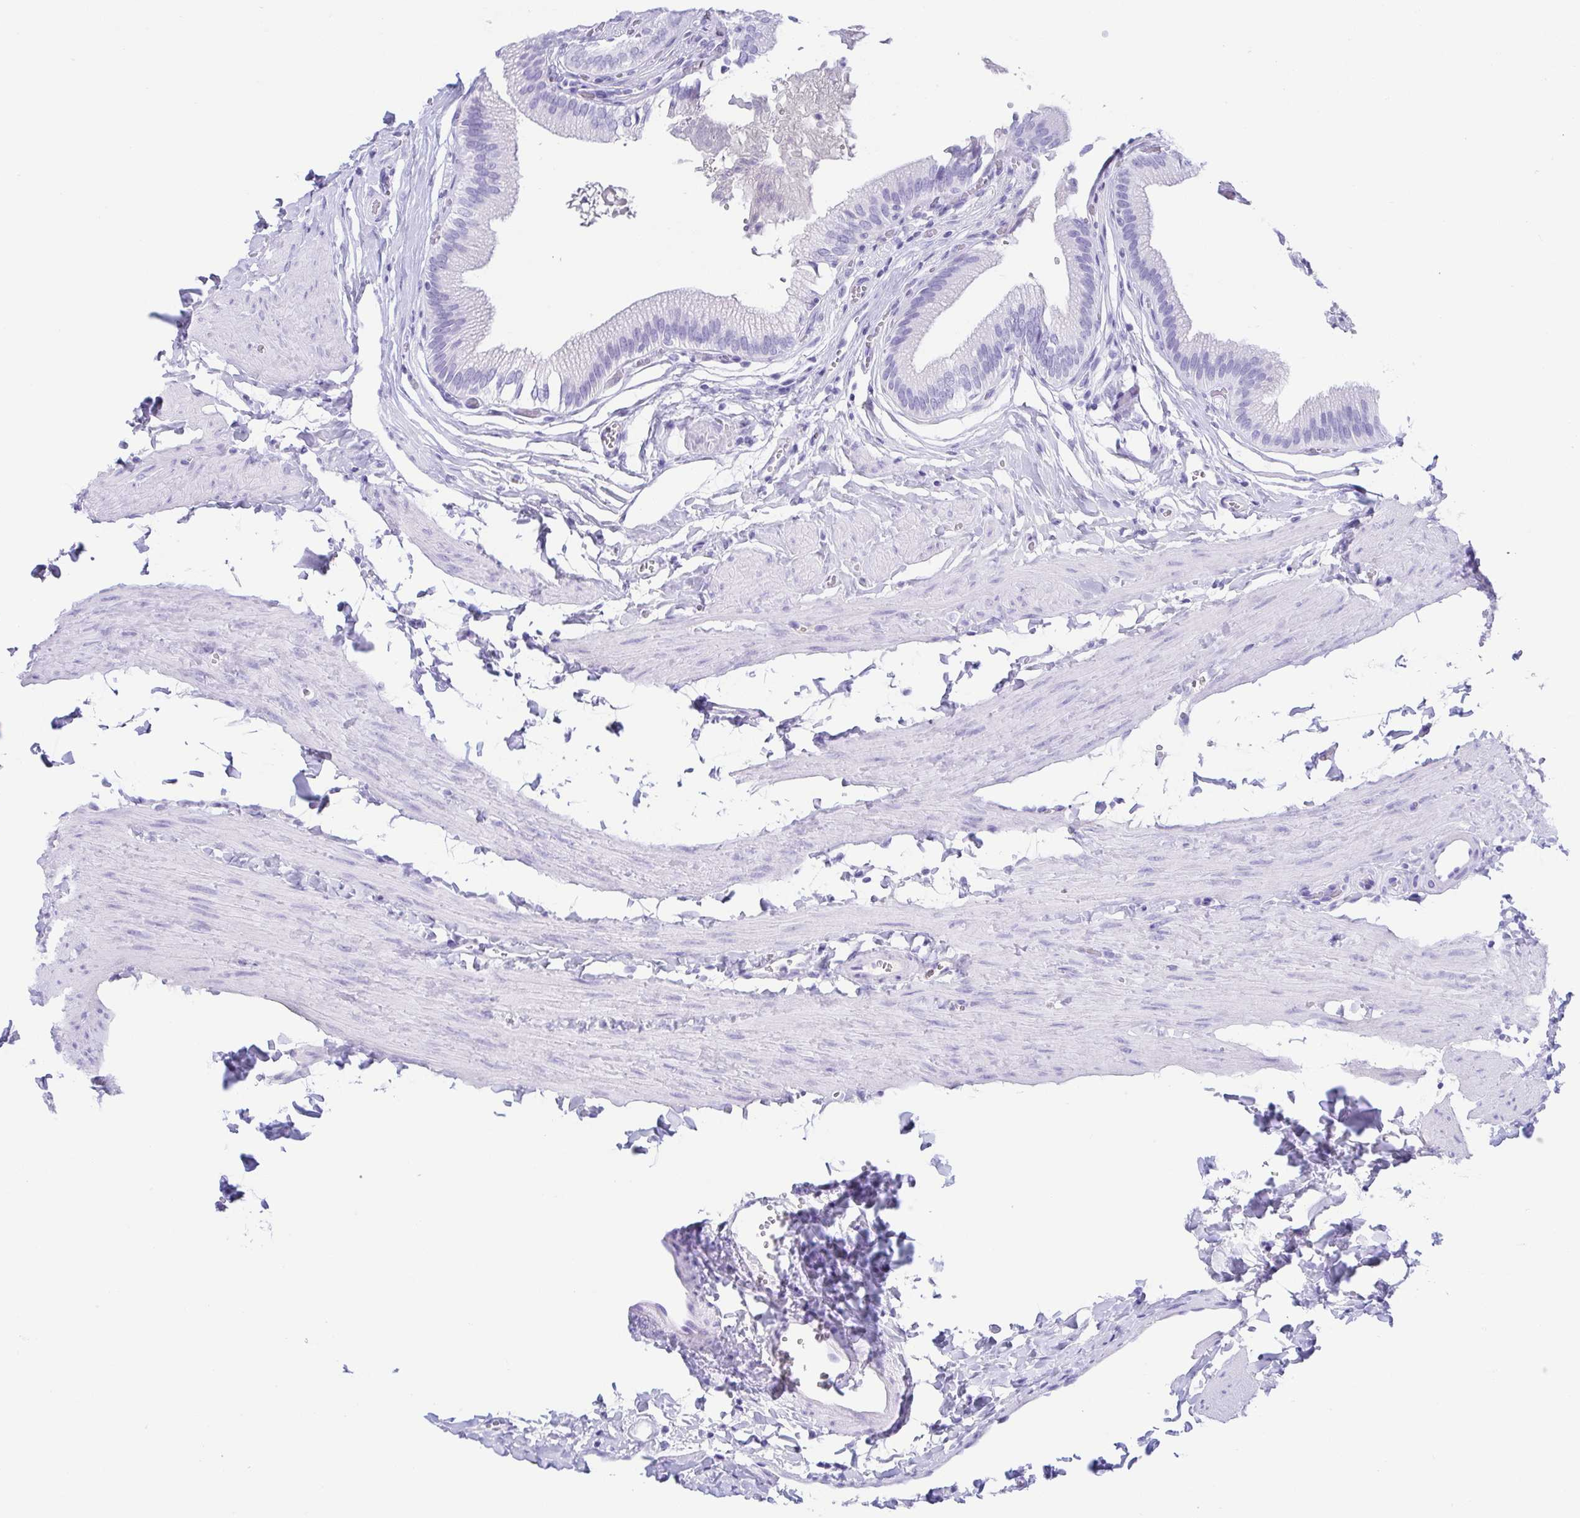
{"staining": {"intensity": "negative", "quantity": "none", "location": "none"}, "tissue": "gallbladder", "cell_type": "Glandular cells", "image_type": "normal", "snomed": [{"axis": "morphology", "description": "Normal tissue, NOS"}, {"axis": "topography", "description": "Gallbladder"}, {"axis": "topography", "description": "Peripheral nerve tissue"}], "caption": "Glandular cells are negative for brown protein staining in benign gallbladder. Brightfield microscopy of immunohistochemistry (IHC) stained with DAB (3,3'-diaminobenzidine) (brown) and hematoxylin (blue), captured at high magnification.", "gene": "GKN1", "patient": {"sex": "male", "age": 17}}